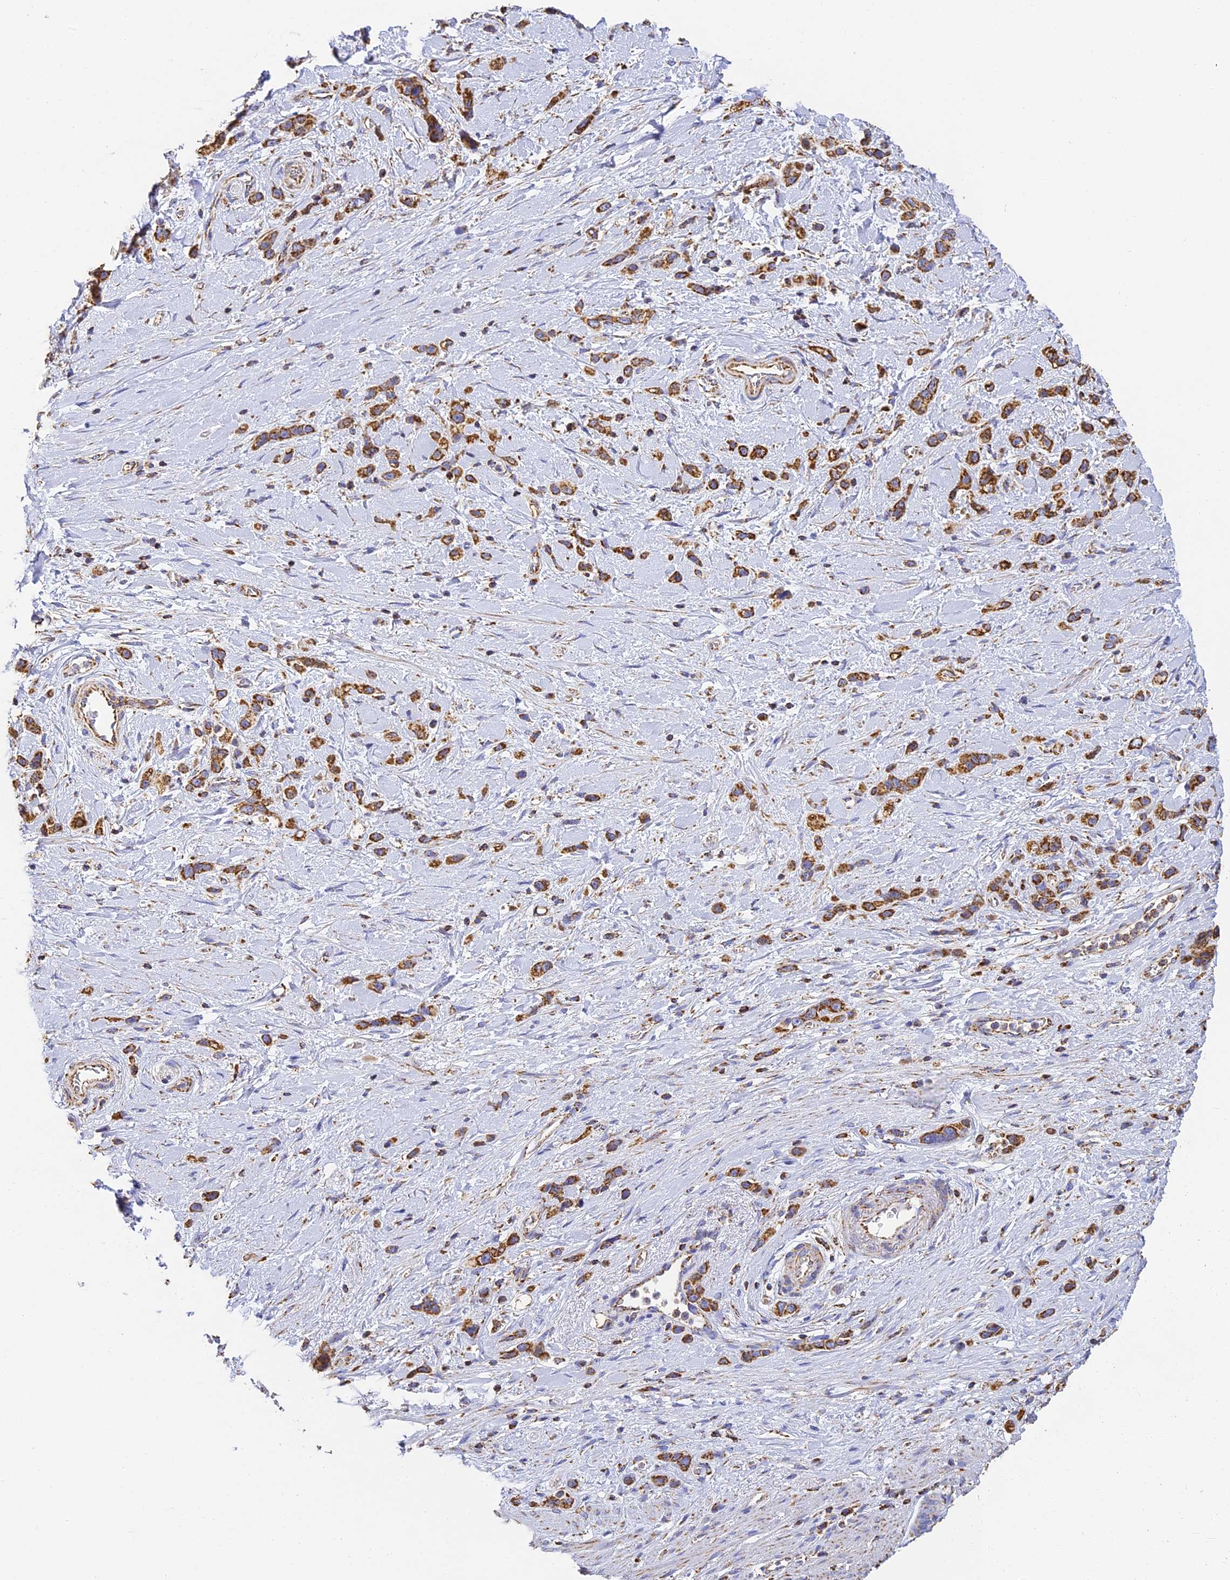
{"staining": {"intensity": "strong", "quantity": ">75%", "location": "cytoplasmic/membranous"}, "tissue": "stomach cancer", "cell_type": "Tumor cells", "image_type": "cancer", "snomed": [{"axis": "morphology", "description": "Adenocarcinoma, NOS"}, {"axis": "morphology", "description": "Adenocarcinoma, High grade"}, {"axis": "topography", "description": "Stomach, upper"}, {"axis": "topography", "description": "Stomach, lower"}], "caption": "The histopathology image reveals a brown stain indicating the presence of a protein in the cytoplasmic/membranous of tumor cells in stomach cancer (adenocarcinoma). (Brightfield microscopy of DAB IHC at high magnification).", "gene": "COX6C", "patient": {"sex": "female", "age": 65}}